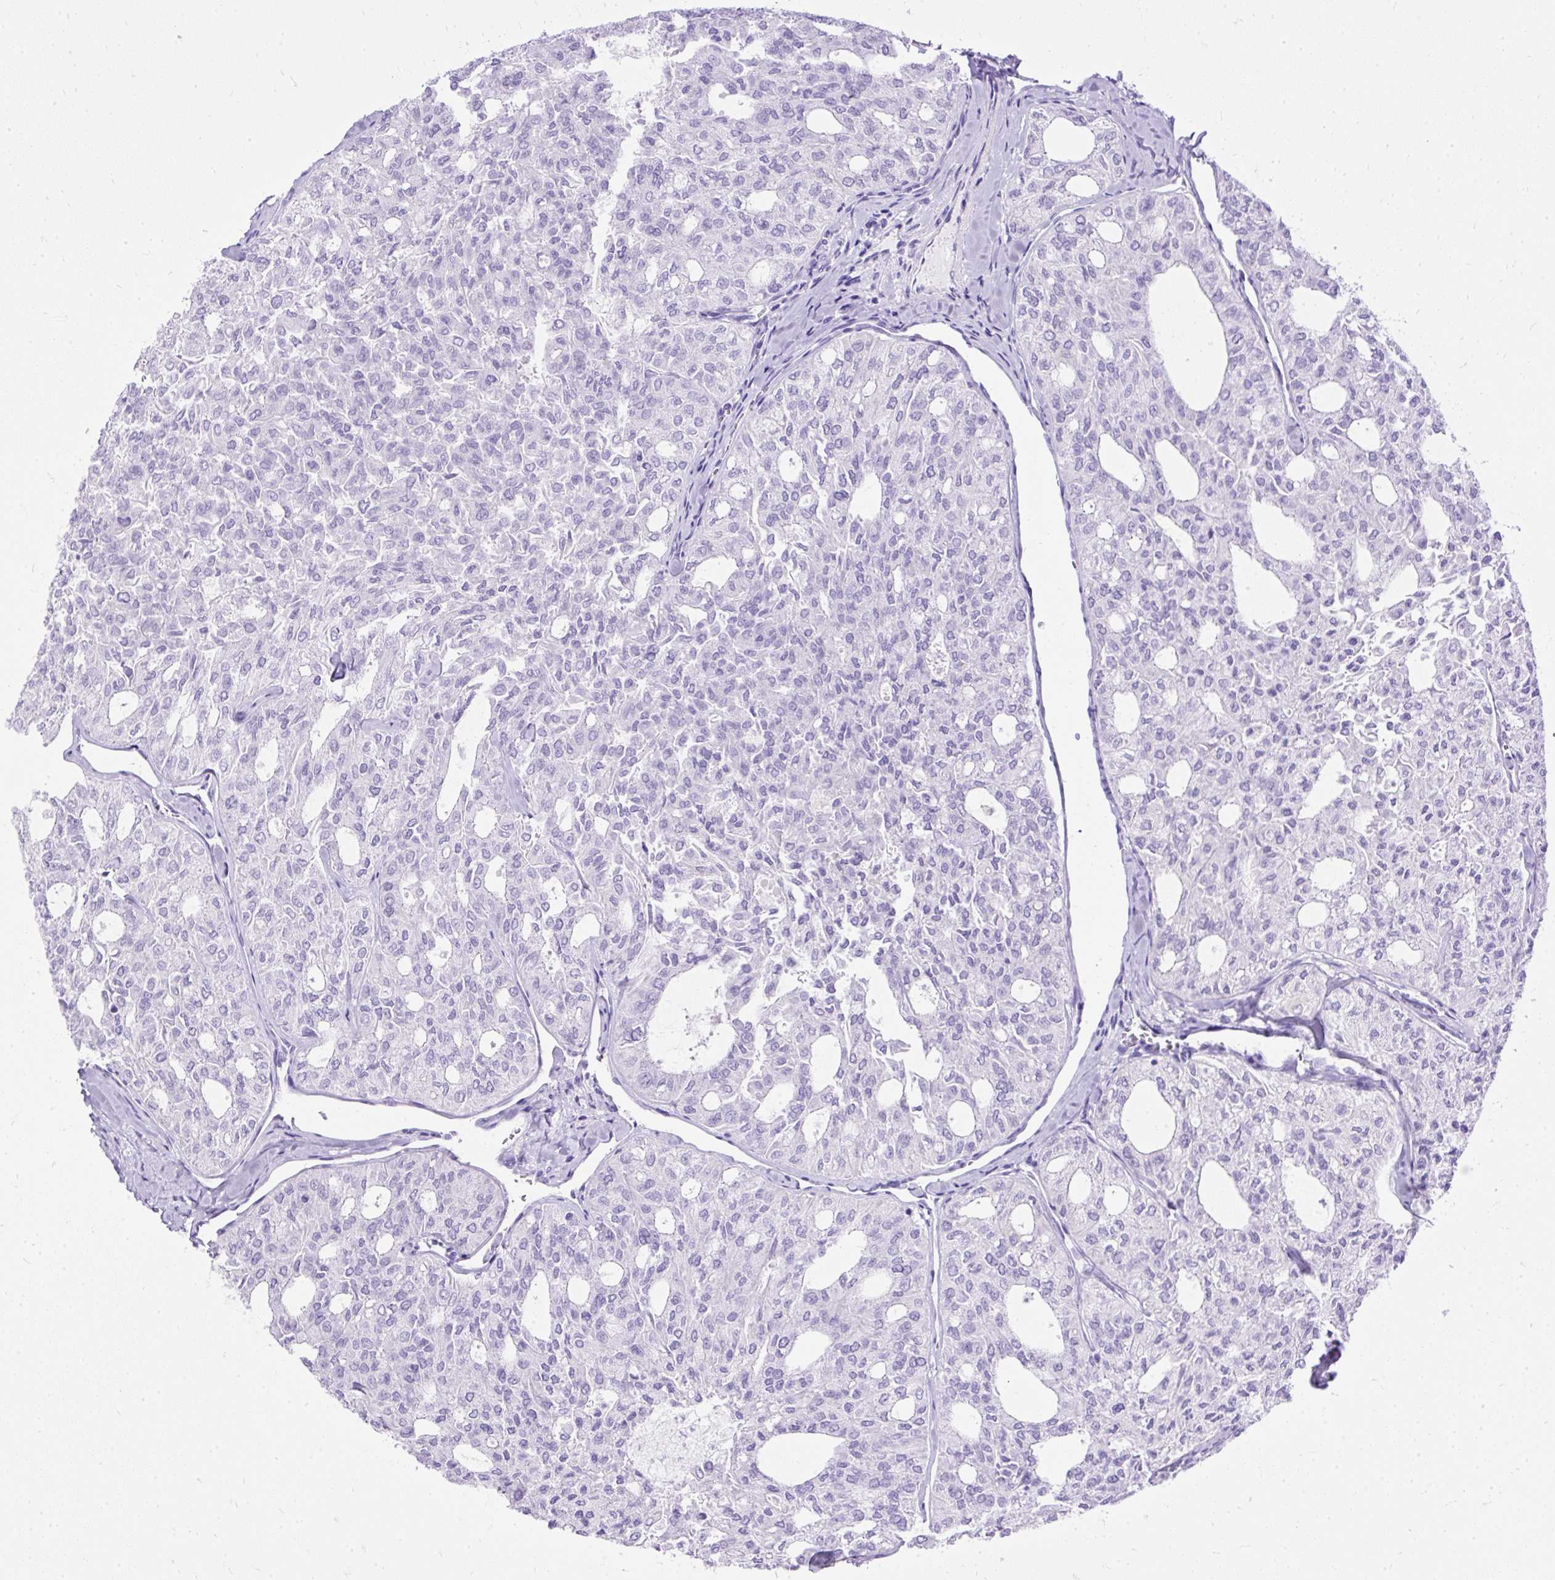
{"staining": {"intensity": "negative", "quantity": "none", "location": "none"}, "tissue": "thyroid cancer", "cell_type": "Tumor cells", "image_type": "cancer", "snomed": [{"axis": "morphology", "description": "Follicular adenoma carcinoma, NOS"}, {"axis": "topography", "description": "Thyroid gland"}], "caption": "Human thyroid follicular adenoma carcinoma stained for a protein using IHC demonstrates no staining in tumor cells.", "gene": "HEY1", "patient": {"sex": "male", "age": 75}}